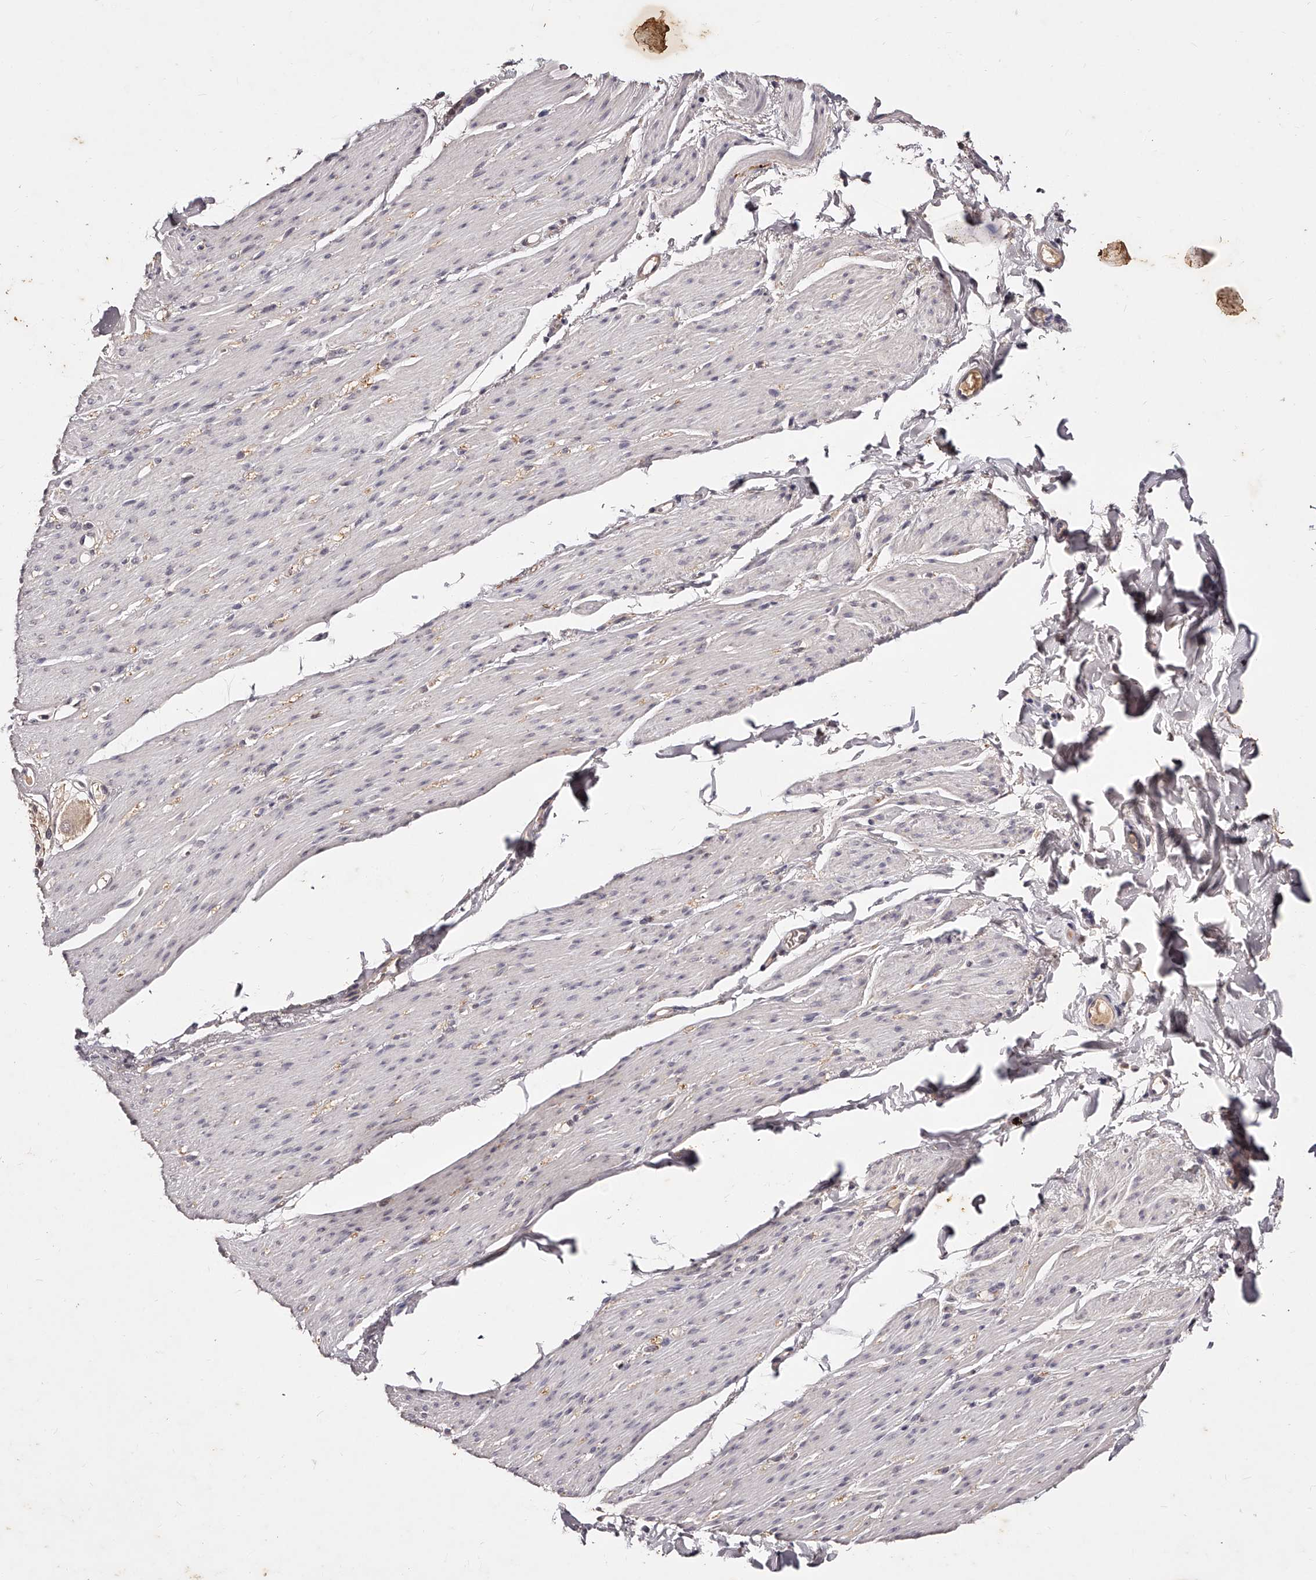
{"staining": {"intensity": "negative", "quantity": "none", "location": "none"}, "tissue": "smooth muscle", "cell_type": "Smooth muscle cells", "image_type": "normal", "snomed": [{"axis": "morphology", "description": "Normal tissue, NOS"}, {"axis": "topography", "description": "Colon"}, {"axis": "topography", "description": "Peripheral nerve tissue"}], "caption": "An image of human smooth muscle is negative for staining in smooth muscle cells. The staining was performed using DAB (3,3'-diaminobenzidine) to visualize the protein expression in brown, while the nuclei were stained in blue with hematoxylin (Magnification: 20x).", "gene": "PHACTR1", "patient": {"sex": "female", "age": 61}}